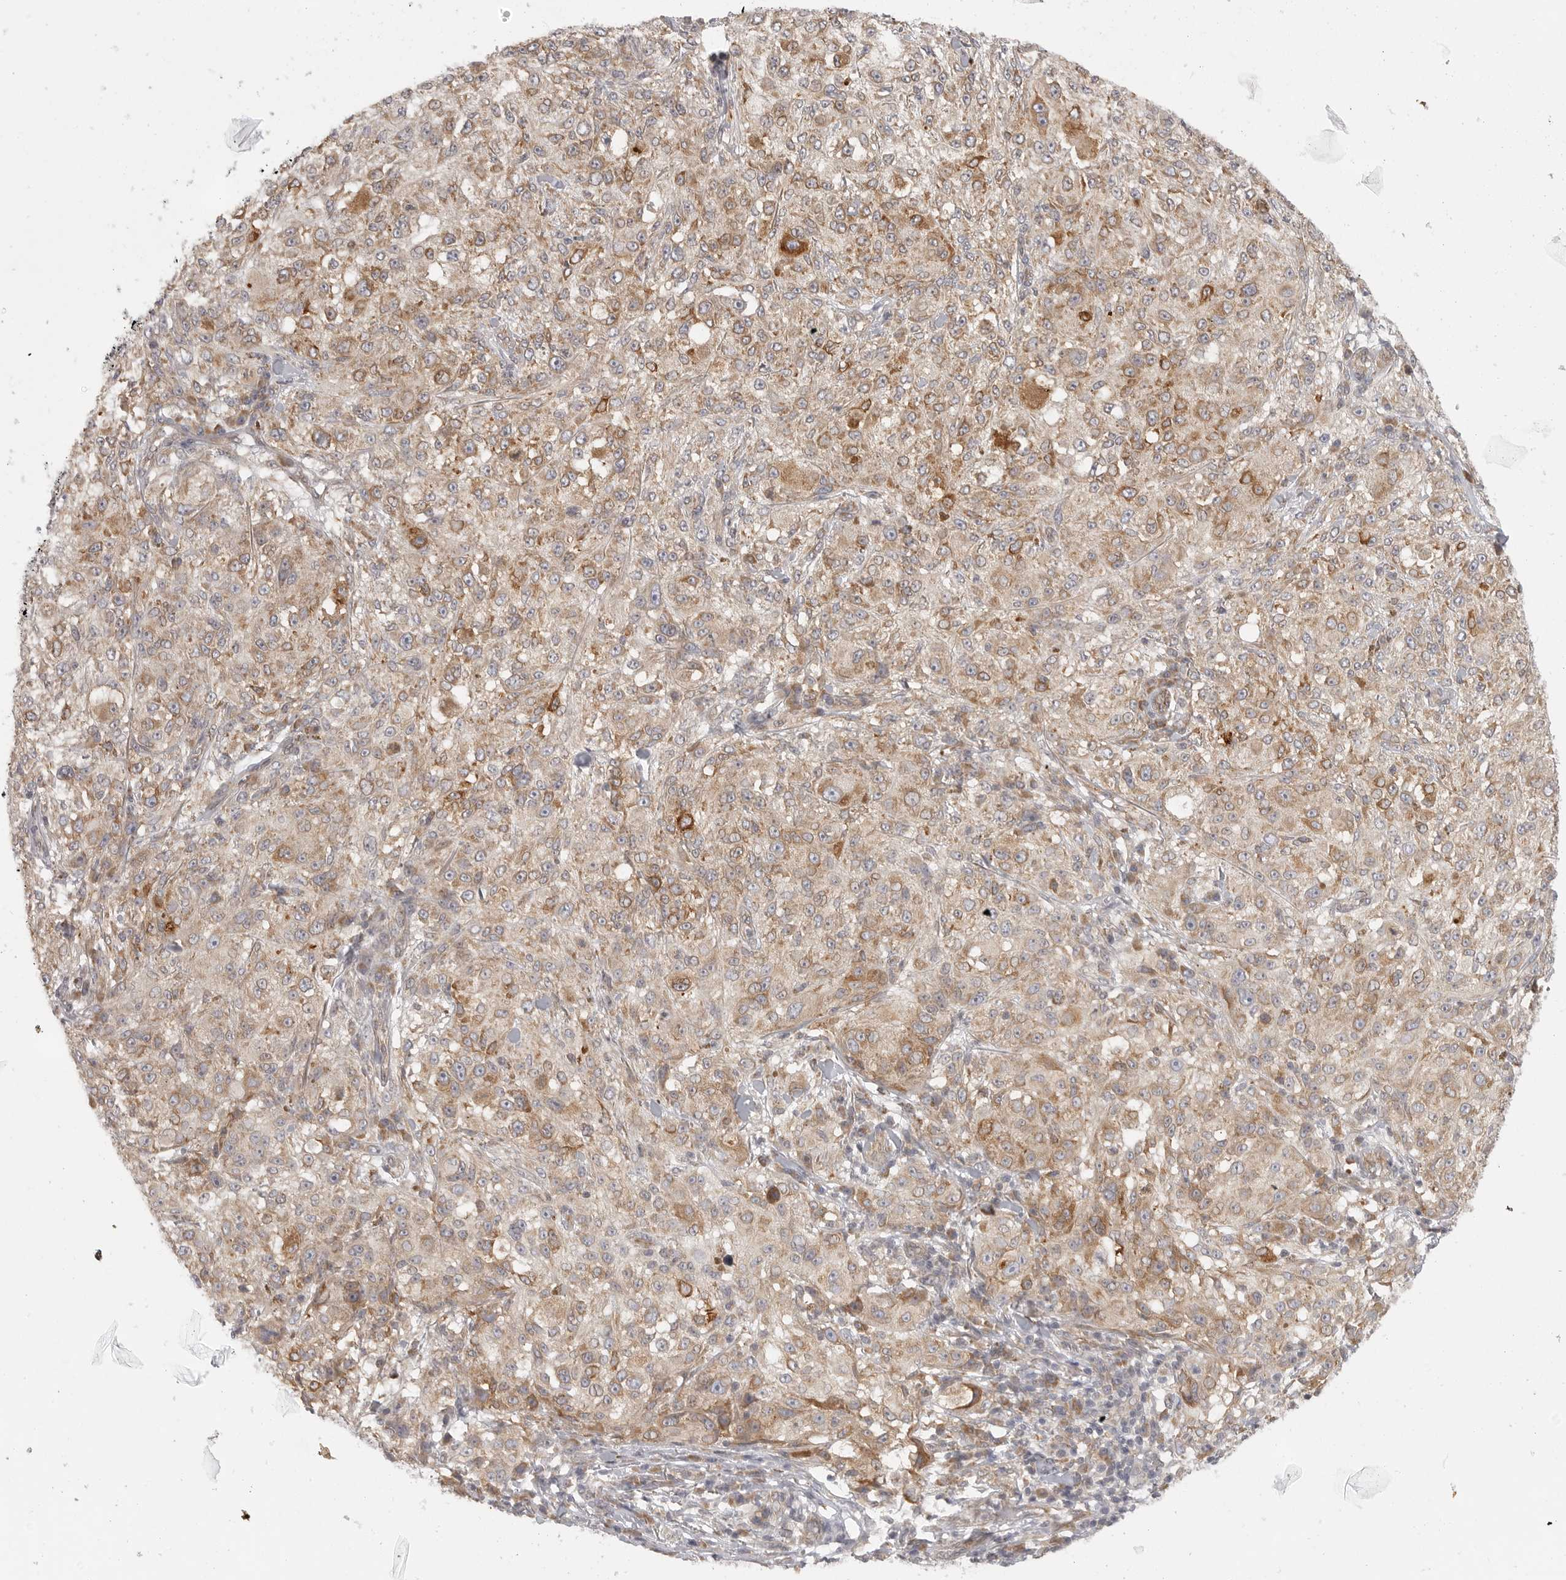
{"staining": {"intensity": "moderate", "quantity": ">75%", "location": "cytoplasmic/membranous"}, "tissue": "melanoma", "cell_type": "Tumor cells", "image_type": "cancer", "snomed": [{"axis": "morphology", "description": "Necrosis, NOS"}, {"axis": "morphology", "description": "Malignant melanoma, NOS"}, {"axis": "topography", "description": "Skin"}], "caption": "Immunohistochemistry (IHC) staining of malignant melanoma, which displays medium levels of moderate cytoplasmic/membranous expression in about >75% of tumor cells indicating moderate cytoplasmic/membranous protein expression. The staining was performed using DAB (3,3'-diaminobenzidine) (brown) for protein detection and nuclei were counterstained in hematoxylin (blue).", "gene": "CERS2", "patient": {"sex": "female", "age": 87}}